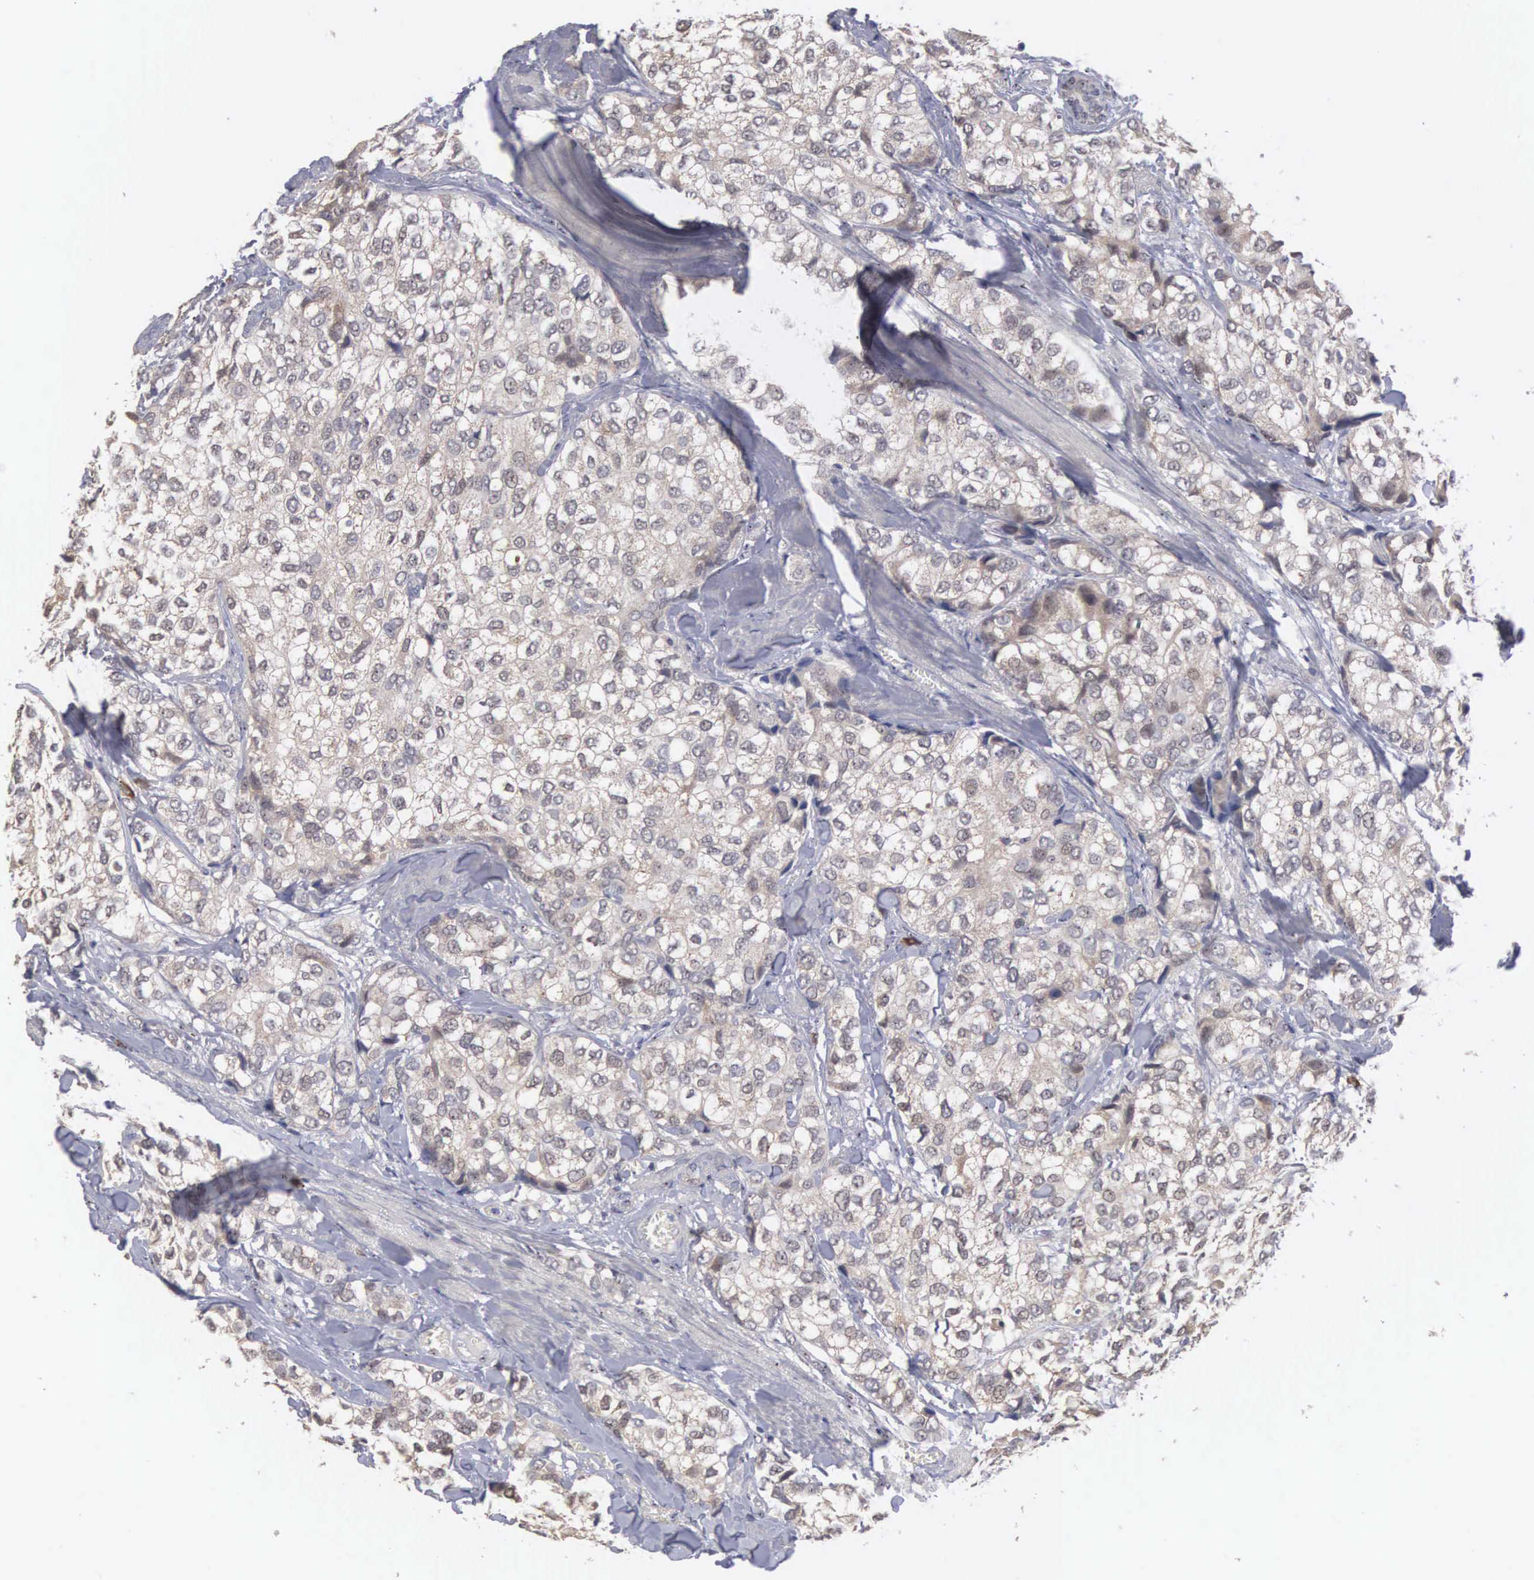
{"staining": {"intensity": "moderate", "quantity": ">75%", "location": "cytoplasmic/membranous"}, "tissue": "breast cancer", "cell_type": "Tumor cells", "image_type": "cancer", "snomed": [{"axis": "morphology", "description": "Duct carcinoma"}, {"axis": "topography", "description": "Breast"}], "caption": "Human breast cancer (infiltrating ductal carcinoma) stained with a brown dye exhibits moderate cytoplasmic/membranous positive staining in about >75% of tumor cells.", "gene": "AMN", "patient": {"sex": "female", "age": 68}}